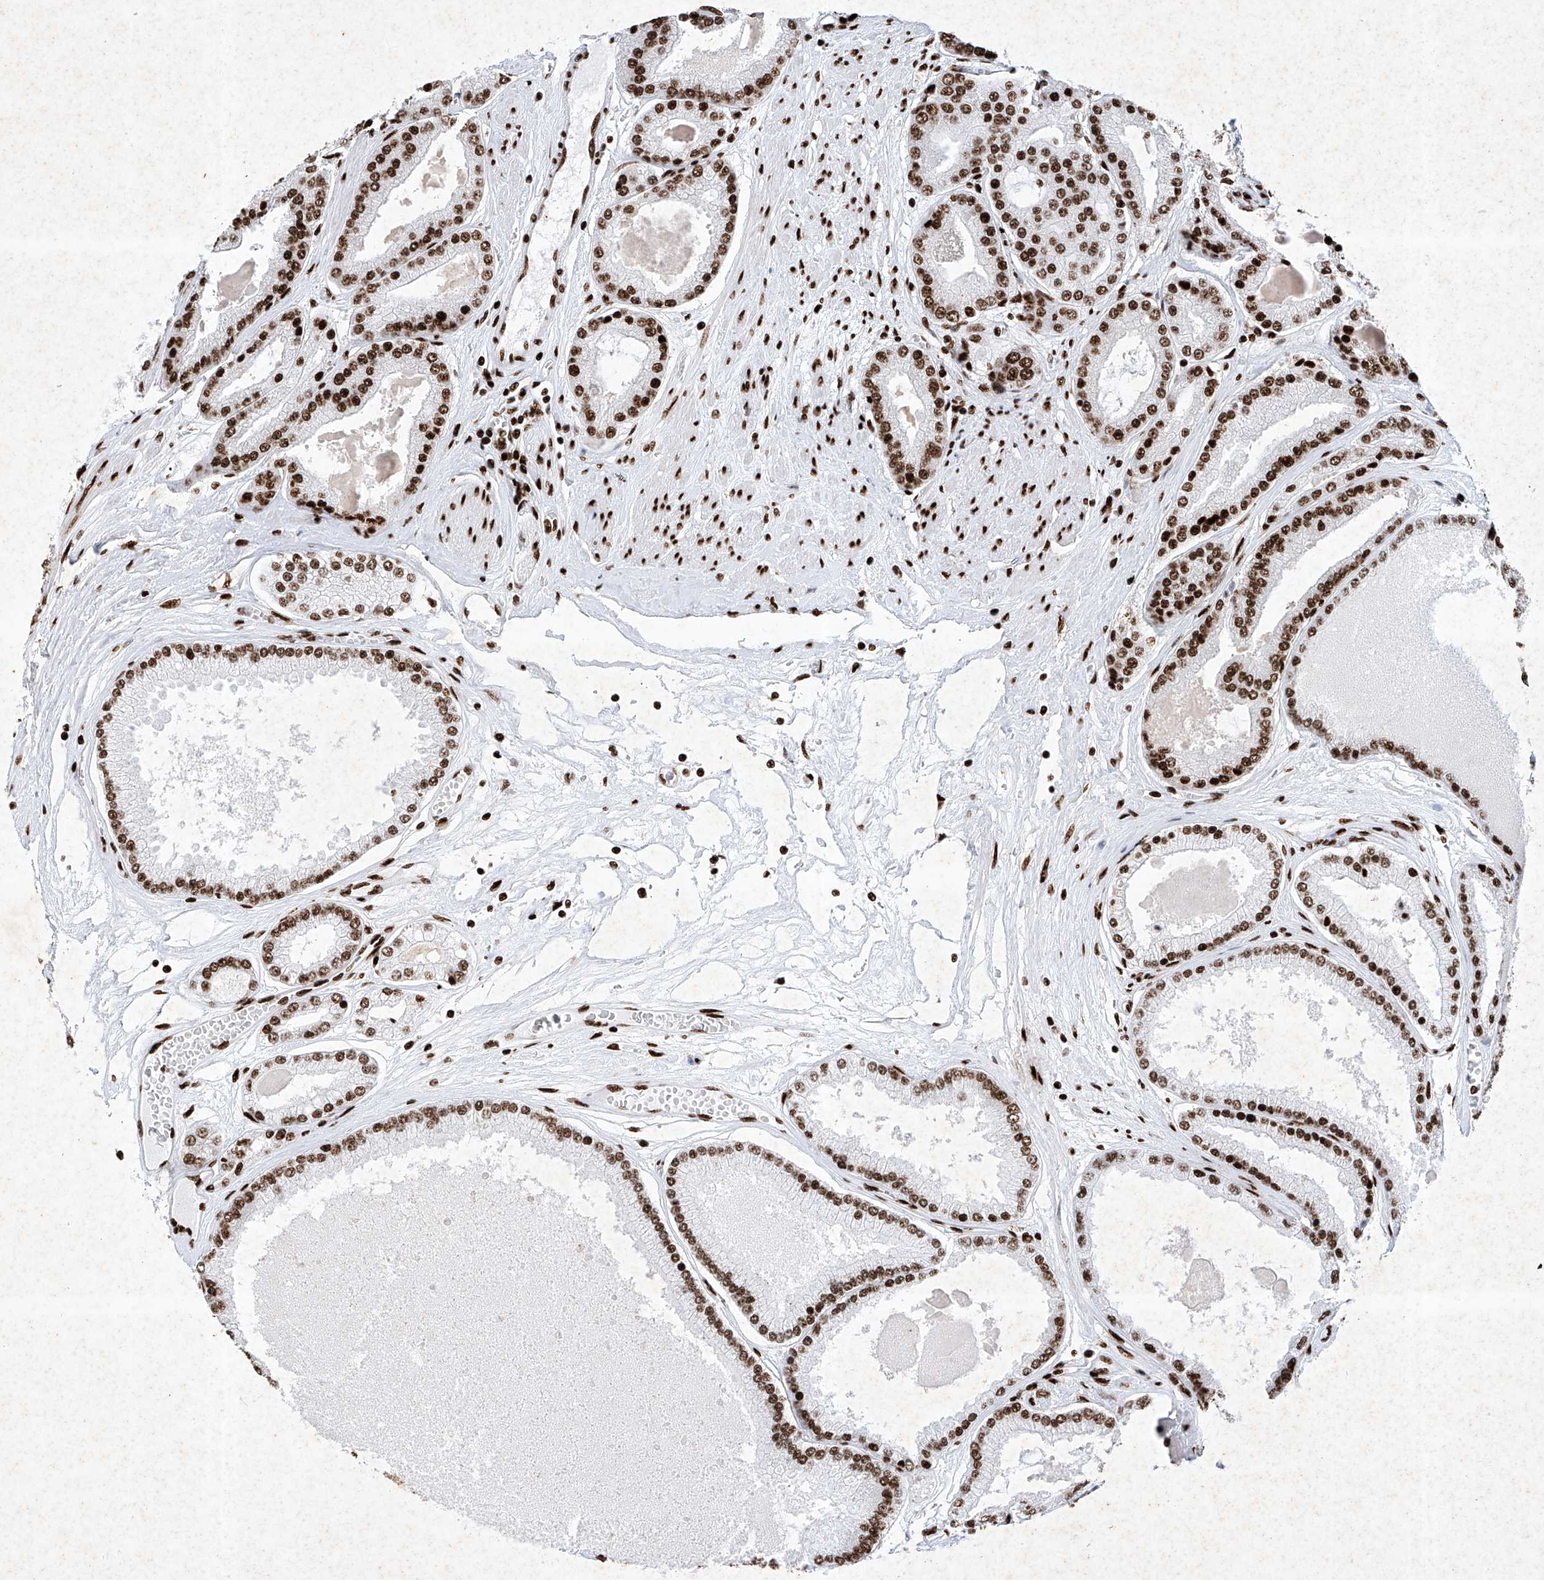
{"staining": {"intensity": "strong", "quantity": ">75%", "location": "nuclear"}, "tissue": "prostate cancer", "cell_type": "Tumor cells", "image_type": "cancer", "snomed": [{"axis": "morphology", "description": "Adenocarcinoma, High grade"}, {"axis": "topography", "description": "Prostate"}], "caption": "The micrograph exhibits immunohistochemical staining of adenocarcinoma (high-grade) (prostate). There is strong nuclear expression is seen in about >75% of tumor cells. (brown staining indicates protein expression, while blue staining denotes nuclei).", "gene": "SRSF6", "patient": {"sex": "male", "age": 59}}